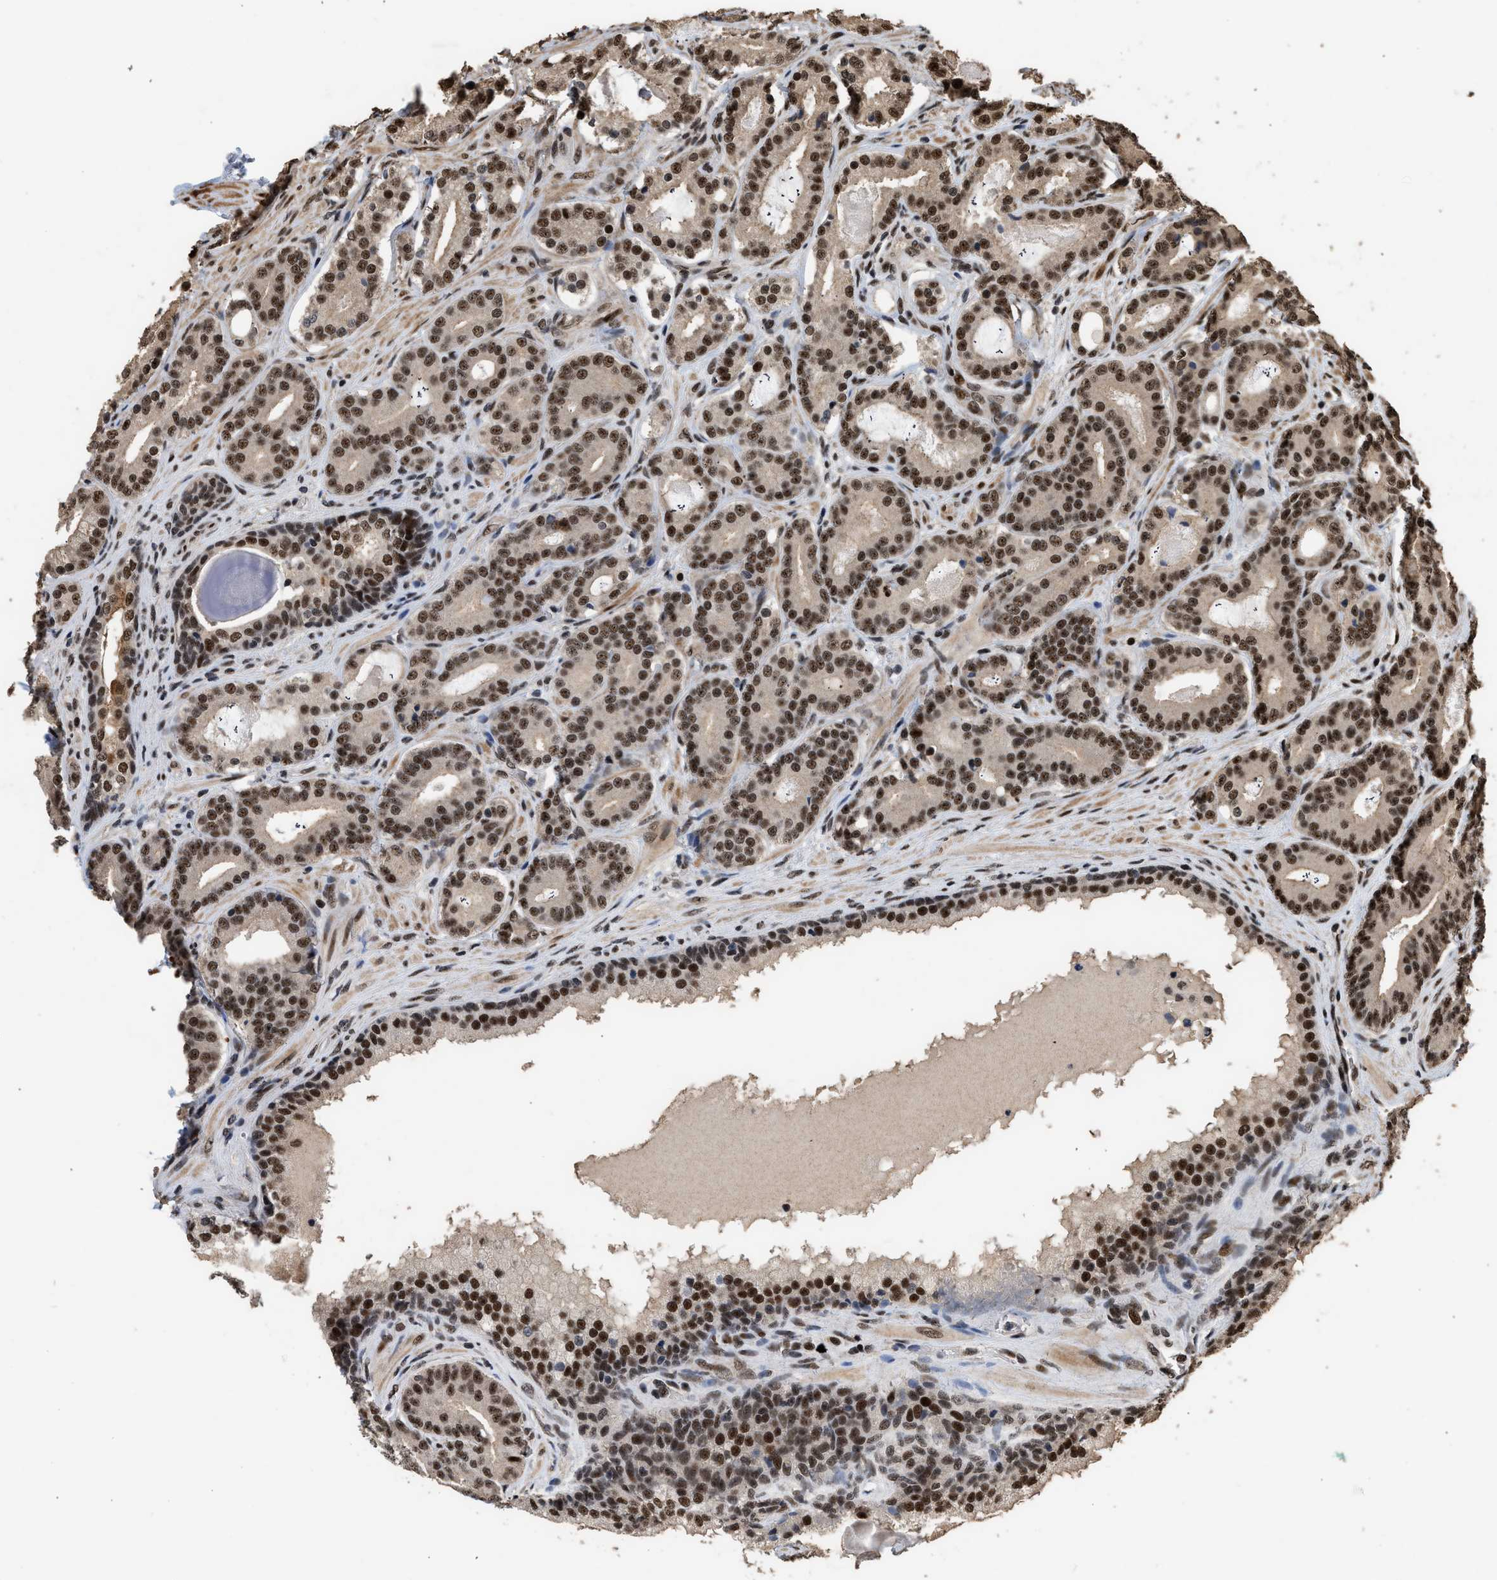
{"staining": {"intensity": "moderate", "quantity": ">75%", "location": "nuclear"}, "tissue": "prostate cancer", "cell_type": "Tumor cells", "image_type": "cancer", "snomed": [{"axis": "morphology", "description": "Adenocarcinoma, High grade"}, {"axis": "topography", "description": "Prostate"}], "caption": "There is medium levels of moderate nuclear staining in tumor cells of prostate adenocarcinoma (high-grade), as demonstrated by immunohistochemical staining (brown color).", "gene": "PPP4R3B", "patient": {"sex": "male", "age": 60}}